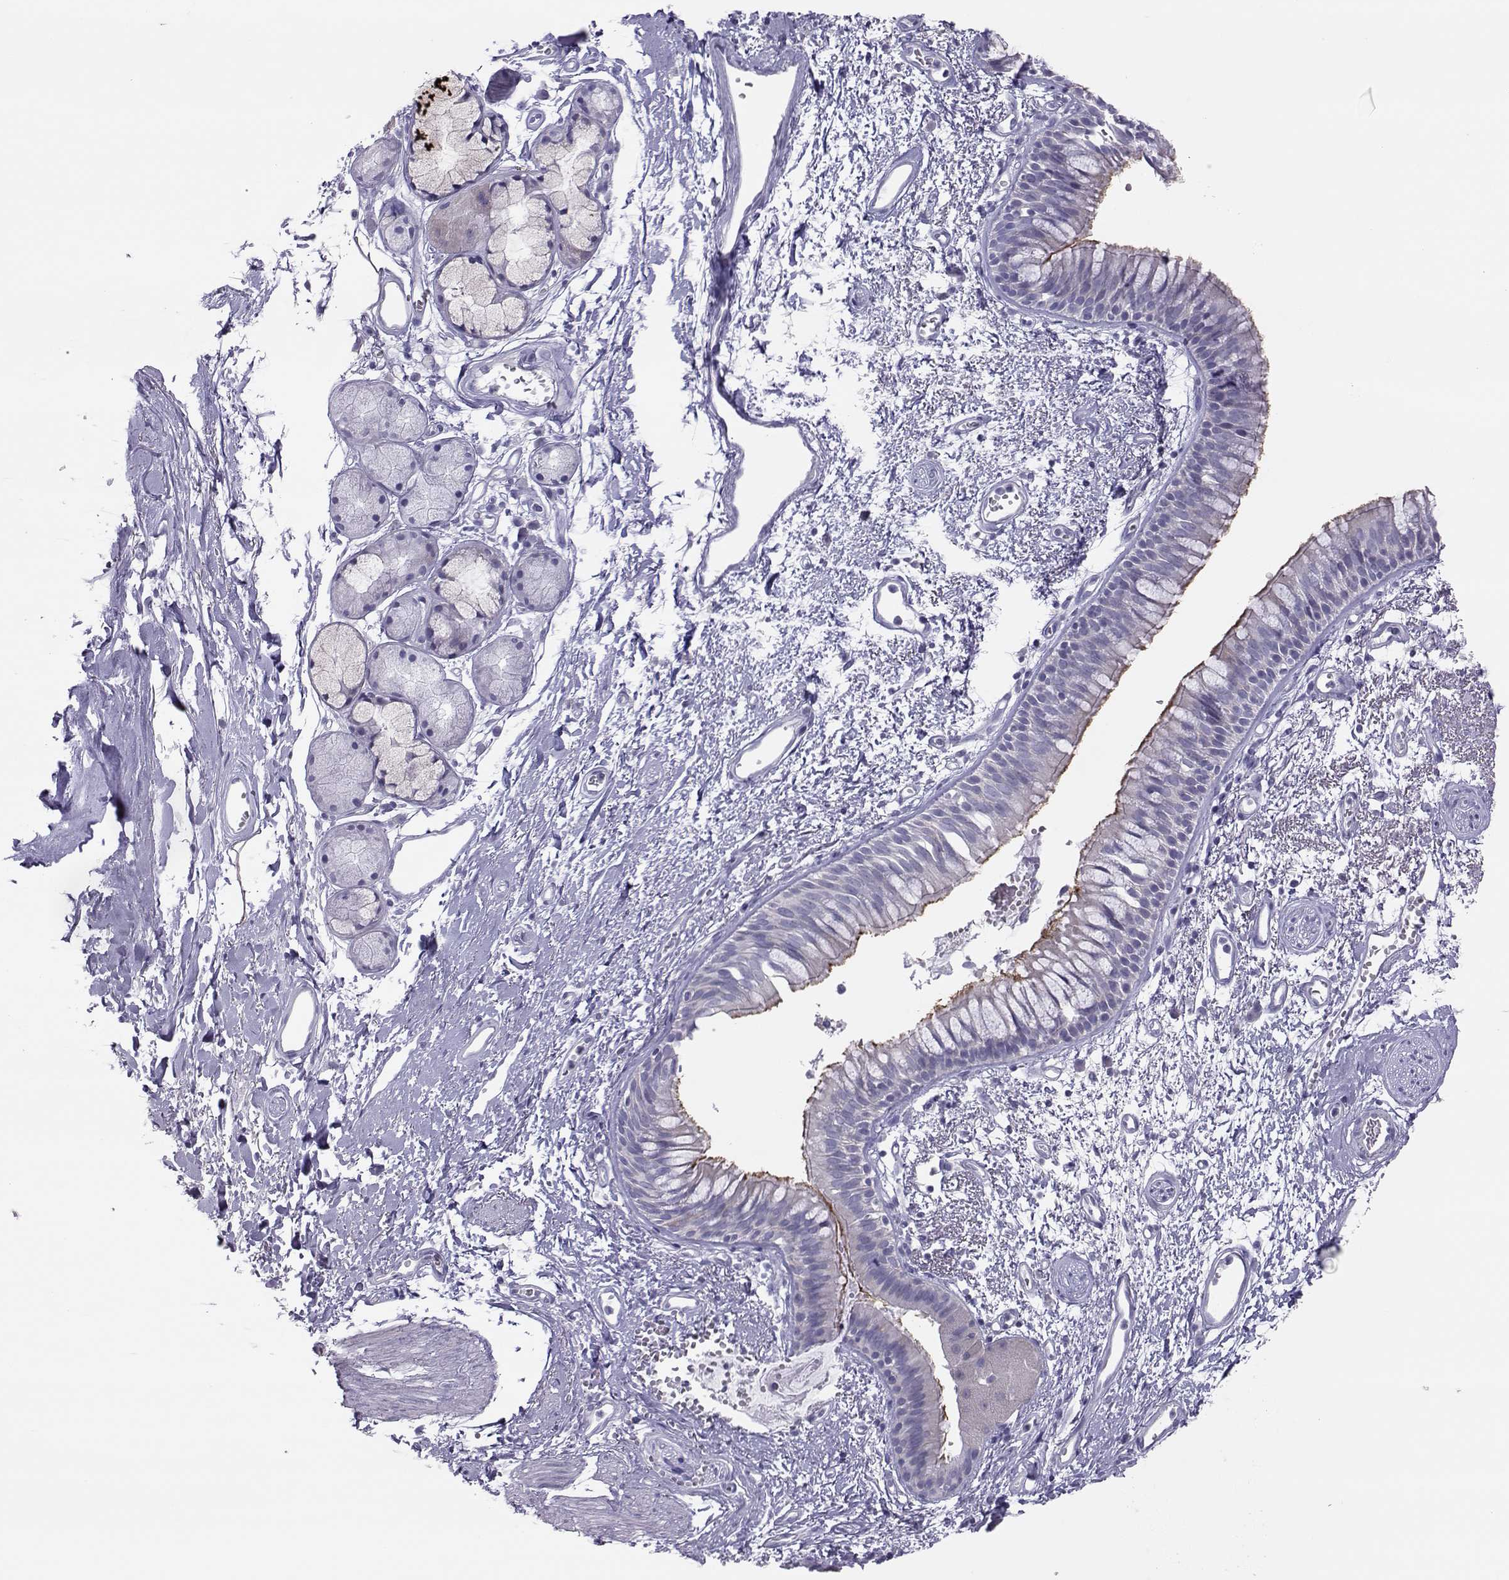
{"staining": {"intensity": "moderate", "quantity": "25%-75%", "location": "cytoplasmic/membranous"}, "tissue": "bronchus", "cell_type": "Respiratory epithelial cells", "image_type": "normal", "snomed": [{"axis": "morphology", "description": "Normal tissue, NOS"}, {"axis": "topography", "description": "Cartilage tissue"}, {"axis": "topography", "description": "Bronchus"}], "caption": "Immunohistochemical staining of benign bronchus displays medium levels of moderate cytoplasmic/membranous staining in about 25%-75% of respiratory epithelial cells. The staining was performed using DAB, with brown indicating positive protein expression. Nuclei are stained blue with hematoxylin.", "gene": "TRPM7", "patient": {"sex": "male", "age": 66}}